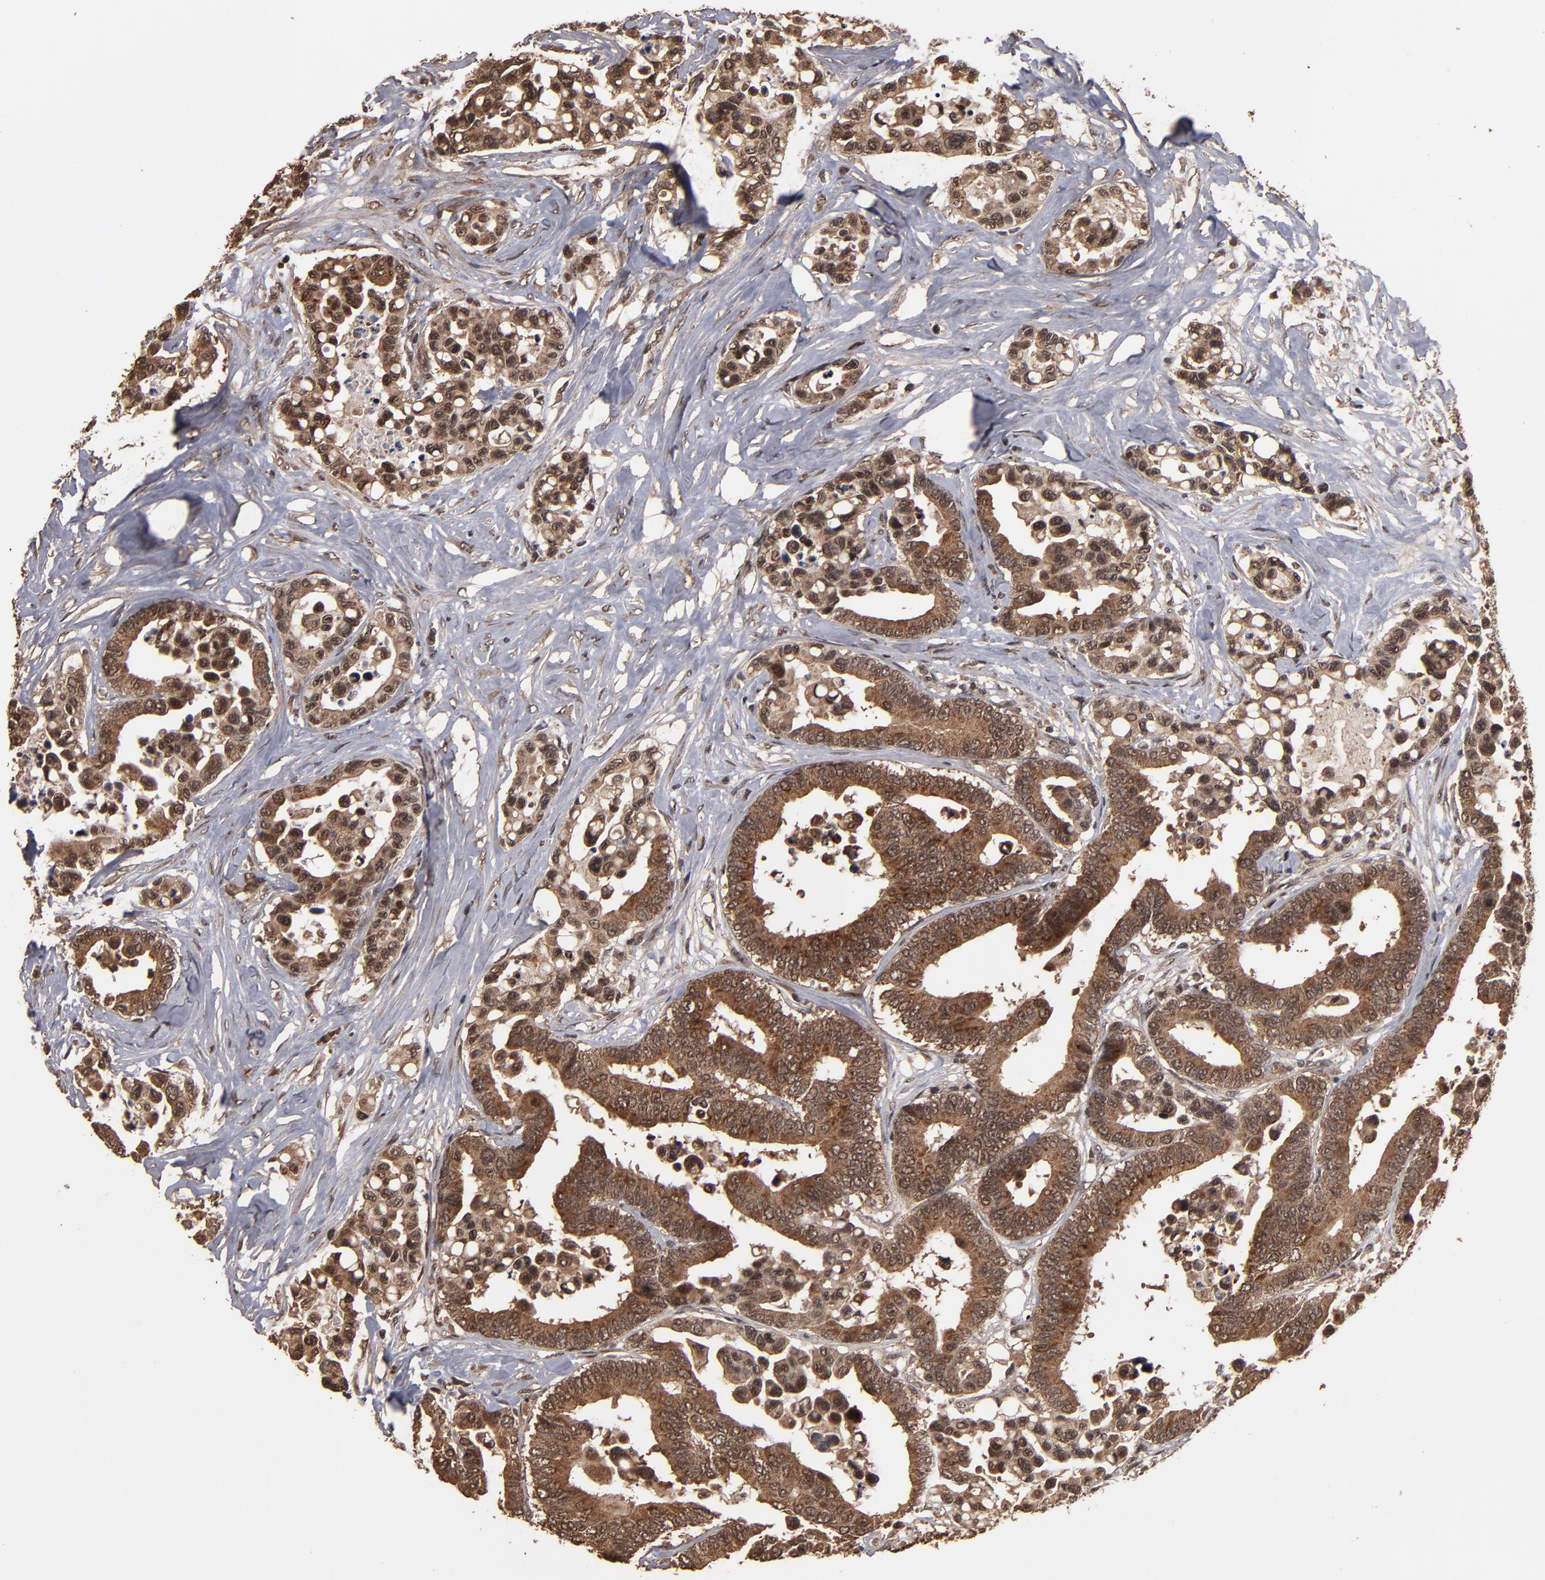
{"staining": {"intensity": "strong", "quantity": ">75%", "location": "cytoplasmic/membranous,nuclear"}, "tissue": "colorectal cancer", "cell_type": "Tumor cells", "image_type": "cancer", "snomed": [{"axis": "morphology", "description": "Adenocarcinoma, NOS"}, {"axis": "topography", "description": "Colon"}], "caption": "Tumor cells exhibit strong cytoplasmic/membranous and nuclear expression in about >75% of cells in colorectal cancer.", "gene": "NXF2B", "patient": {"sex": "male", "age": 82}}